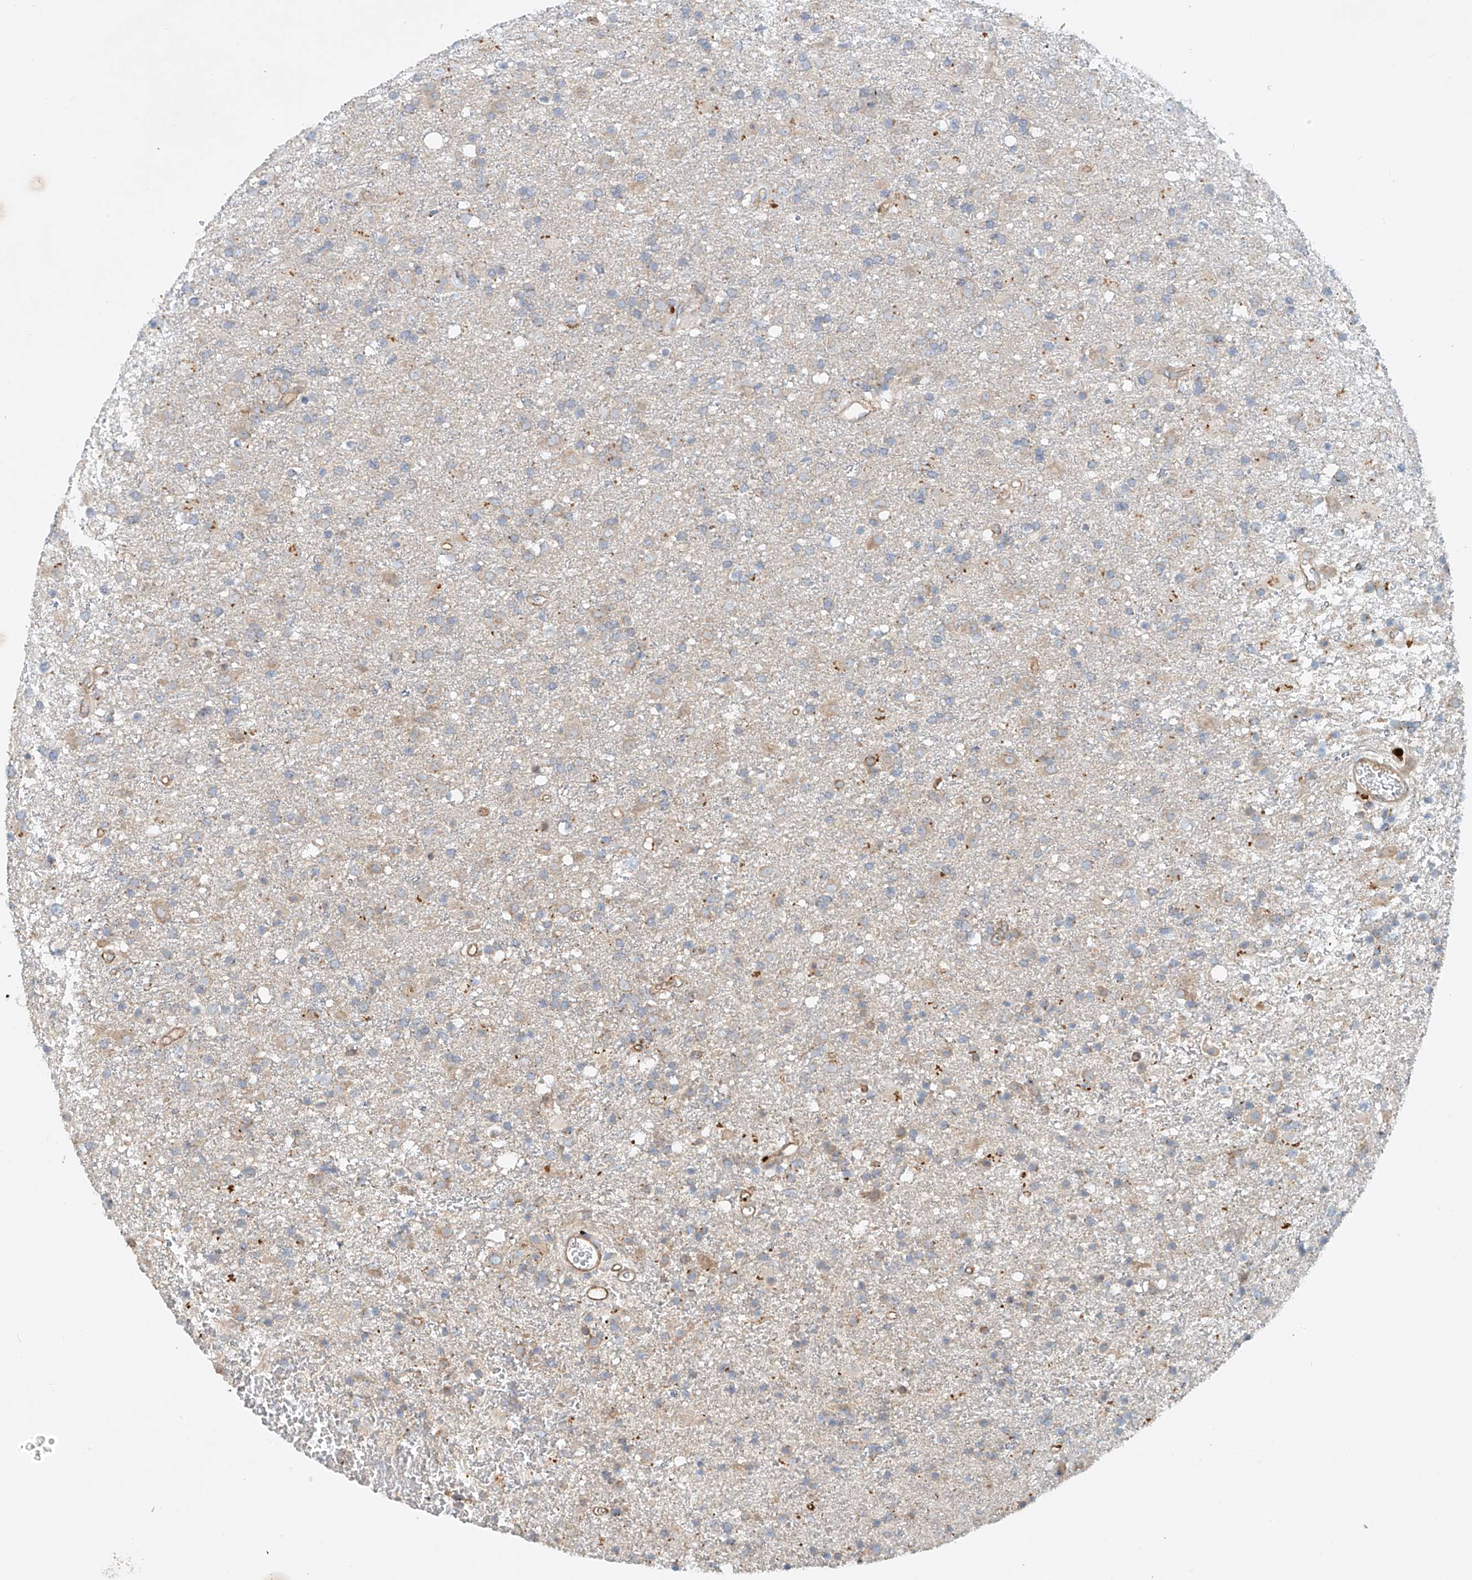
{"staining": {"intensity": "negative", "quantity": "none", "location": "none"}, "tissue": "glioma", "cell_type": "Tumor cells", "image_type": "cancer", "snomed": [{"axis": "morphology", "description": "Glioma, malignant, Low grade"}, {"axis": "topography", "description": "Brain"}], "caption": "Immunohistochemistry histopathology image of human low-grade glioma (malignant) stained for a protein (brown), which demonstrates no staining in tumor cells.", "gene": "LYRM9", "patient": {"sex": "male", "age": 65}}